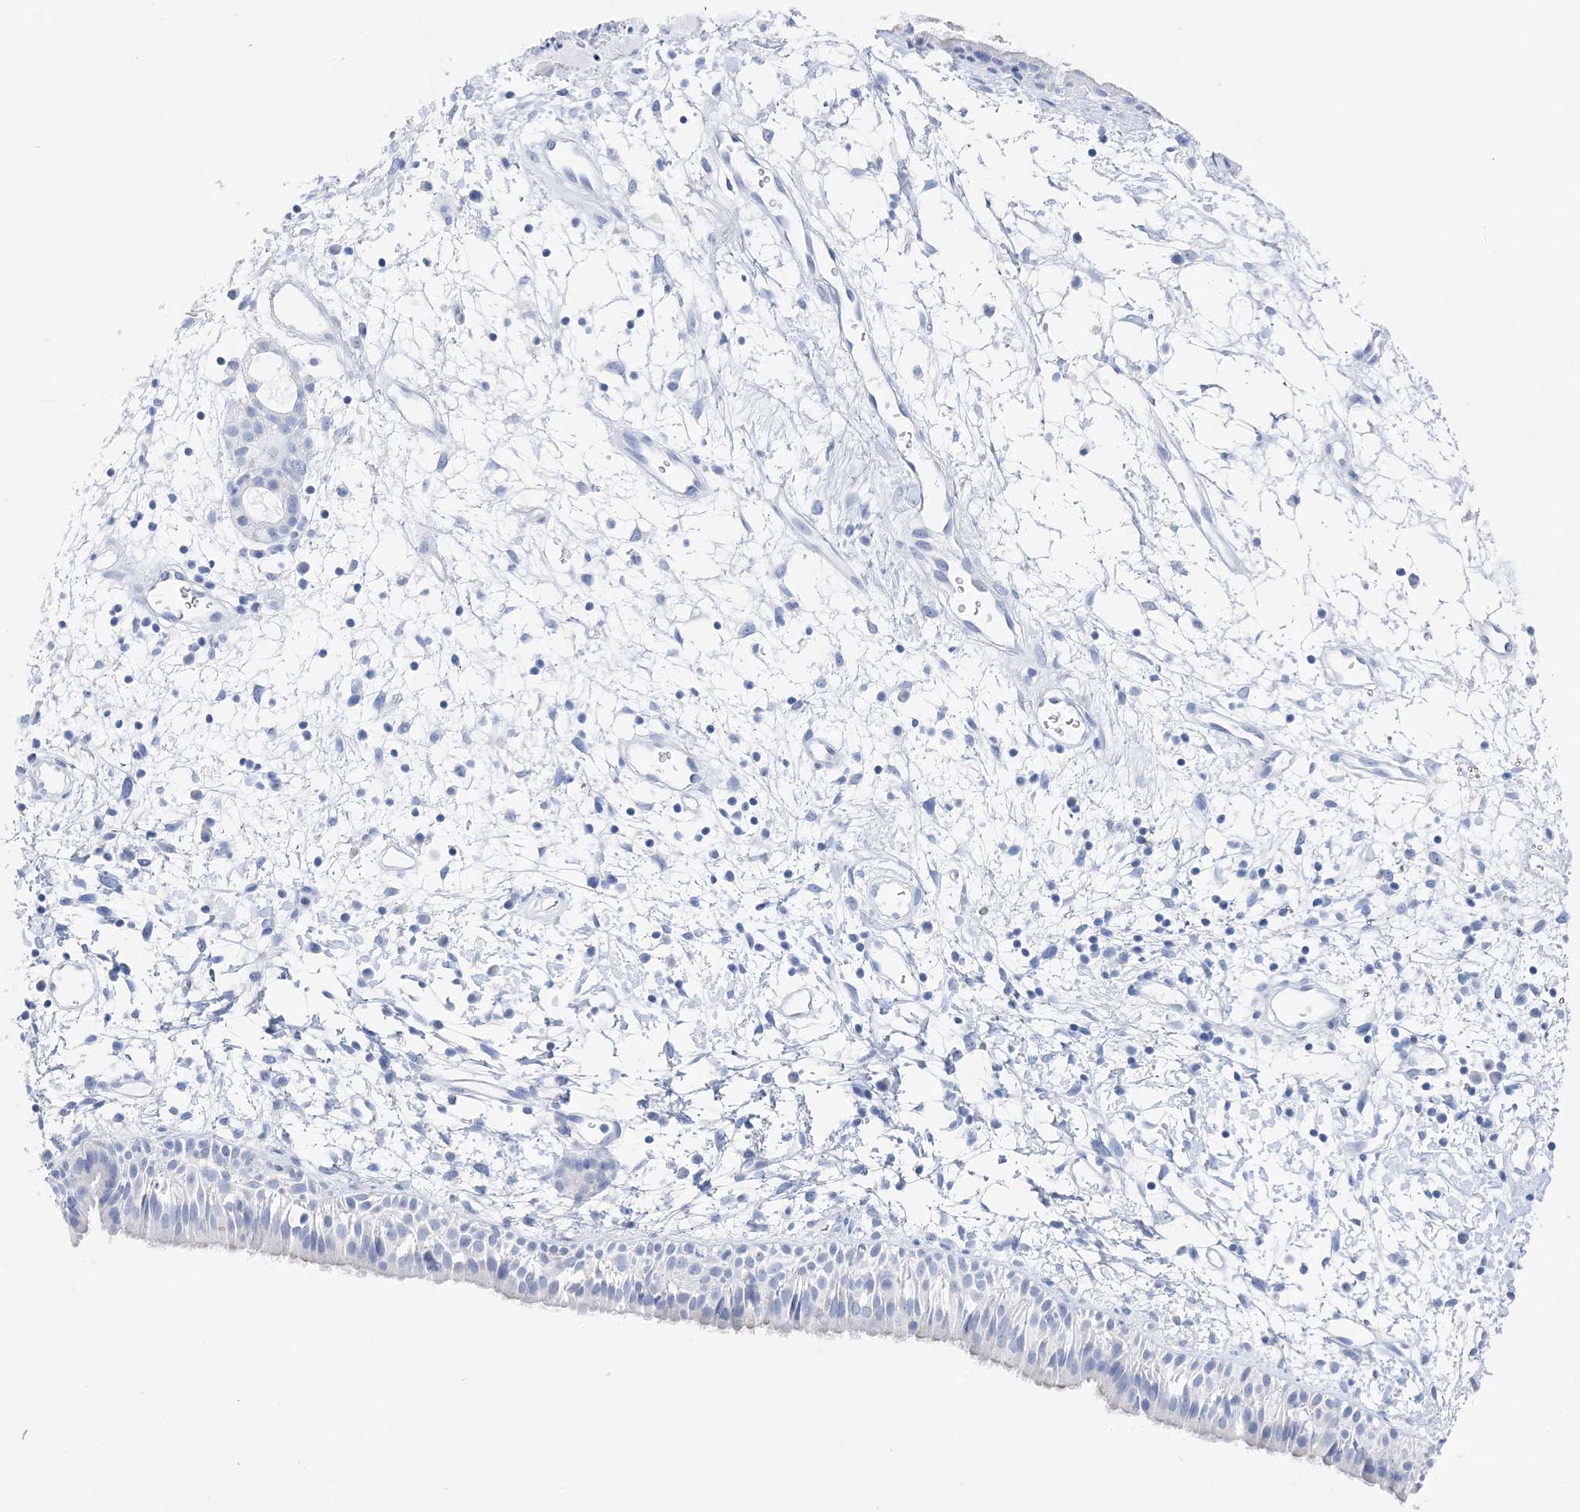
{"staining": {"intensity": "negative", "quantity": "none", "location": "none"}, "tissue": "nasopharynx", "cell_type": "Respiratory epithelial cells", "image_type": "normal", "snomed": [{"axis": "morphology", "description": "Normal tissue, NOS"}, {"axis": "topography", "description": "Nasopharynx"}], "caption": "Human nasopharynx stained for a protein using immunohistochemistry (IHC) displays no staining in respiratory epithelial cells.", "gene": "TSPYL6", "patient": {"sex": "male", "age": 22}}